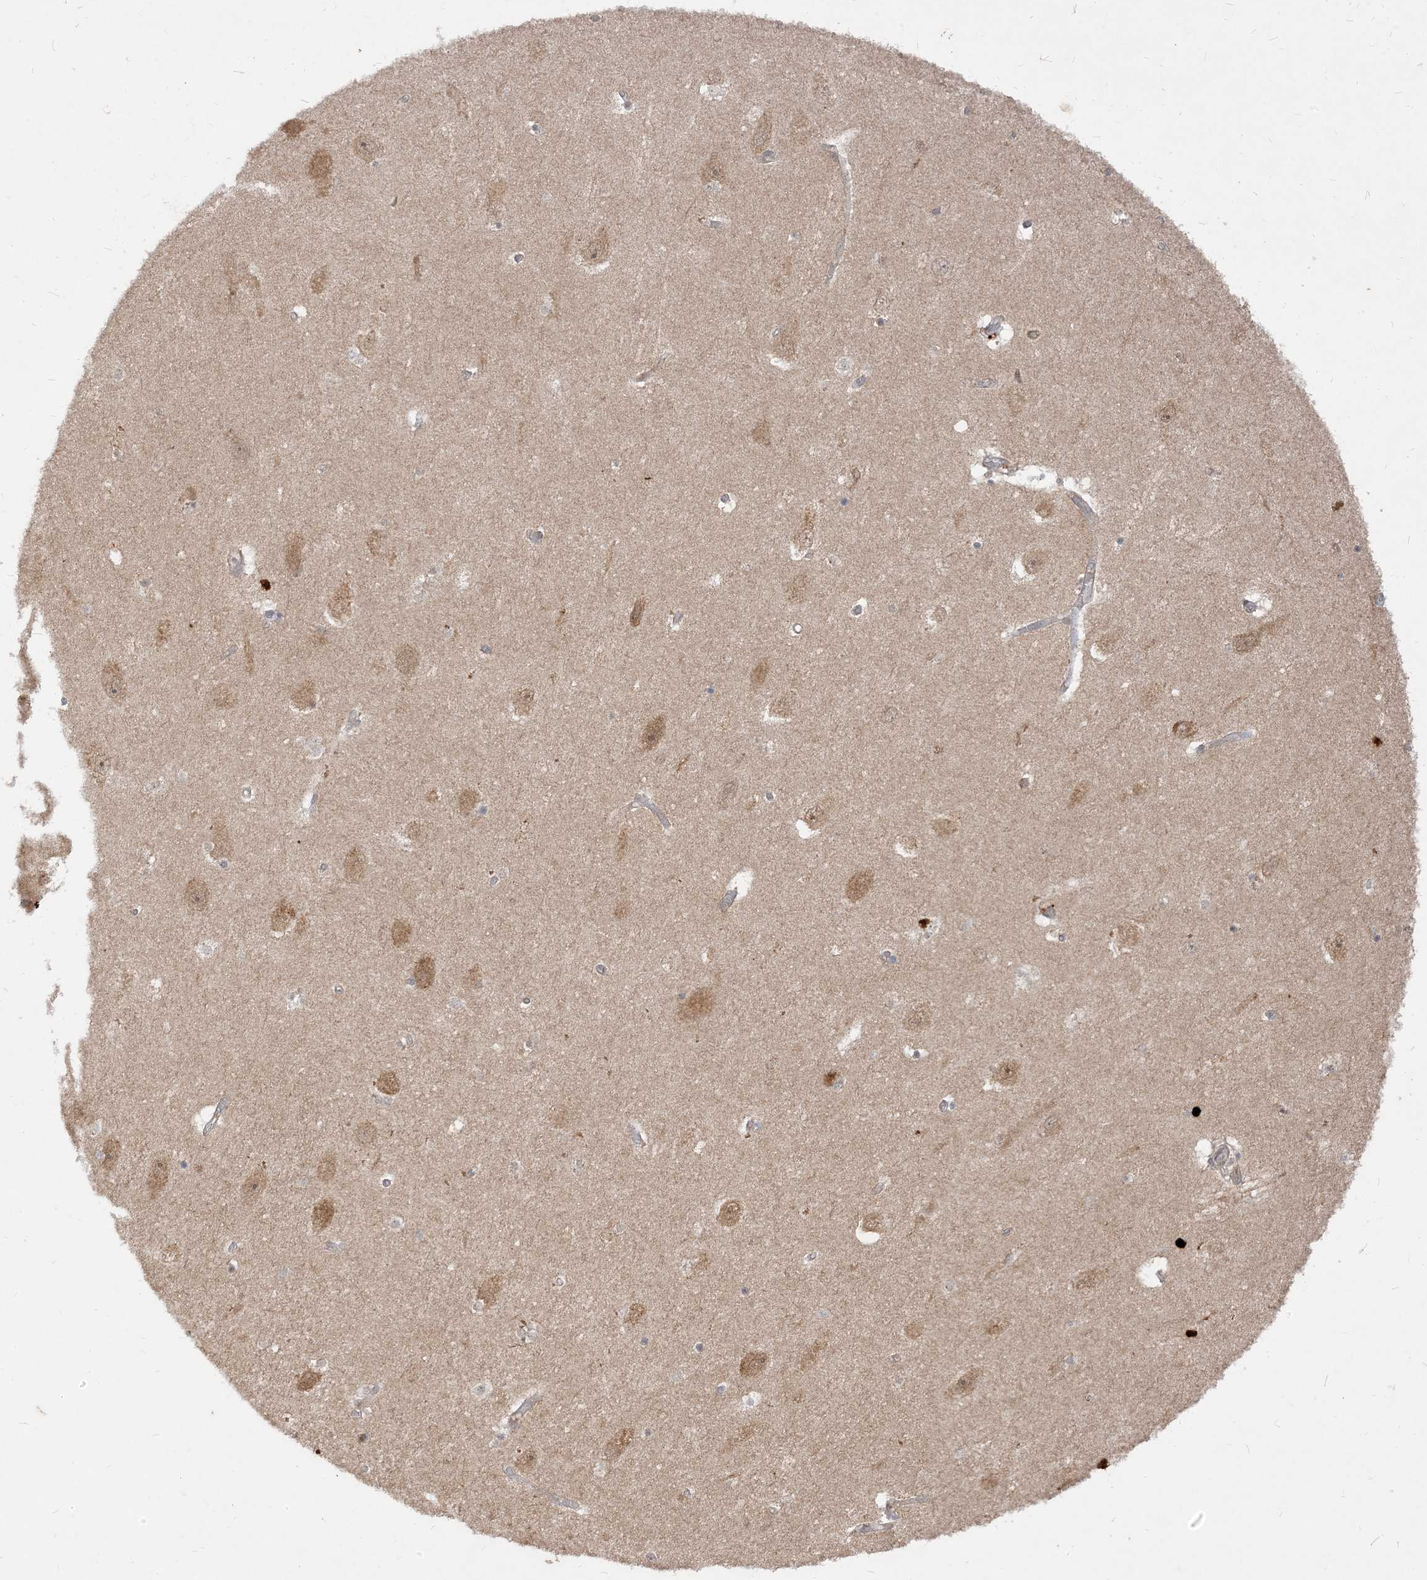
{"staining": {"intensity": "weak", "quantity": "<25%", "location": "cytoplasmic/membranous"}, "tissue": "hippocampus", "cell_type": "Glial cells", "image_type": "normal", "snomed": [{"axis": "morphology", "description": "Normal tissue, NOS"}, {"axis": "topography", "description": "Hippocampus"}], "caption": "DAB (3,3'-diaminobenzidine) immunohistochemical staining of benign hippocampus shows no significant staining in glial cells.", "gene": "TBCC", "patient": {"sex": "female", "age": 54}}